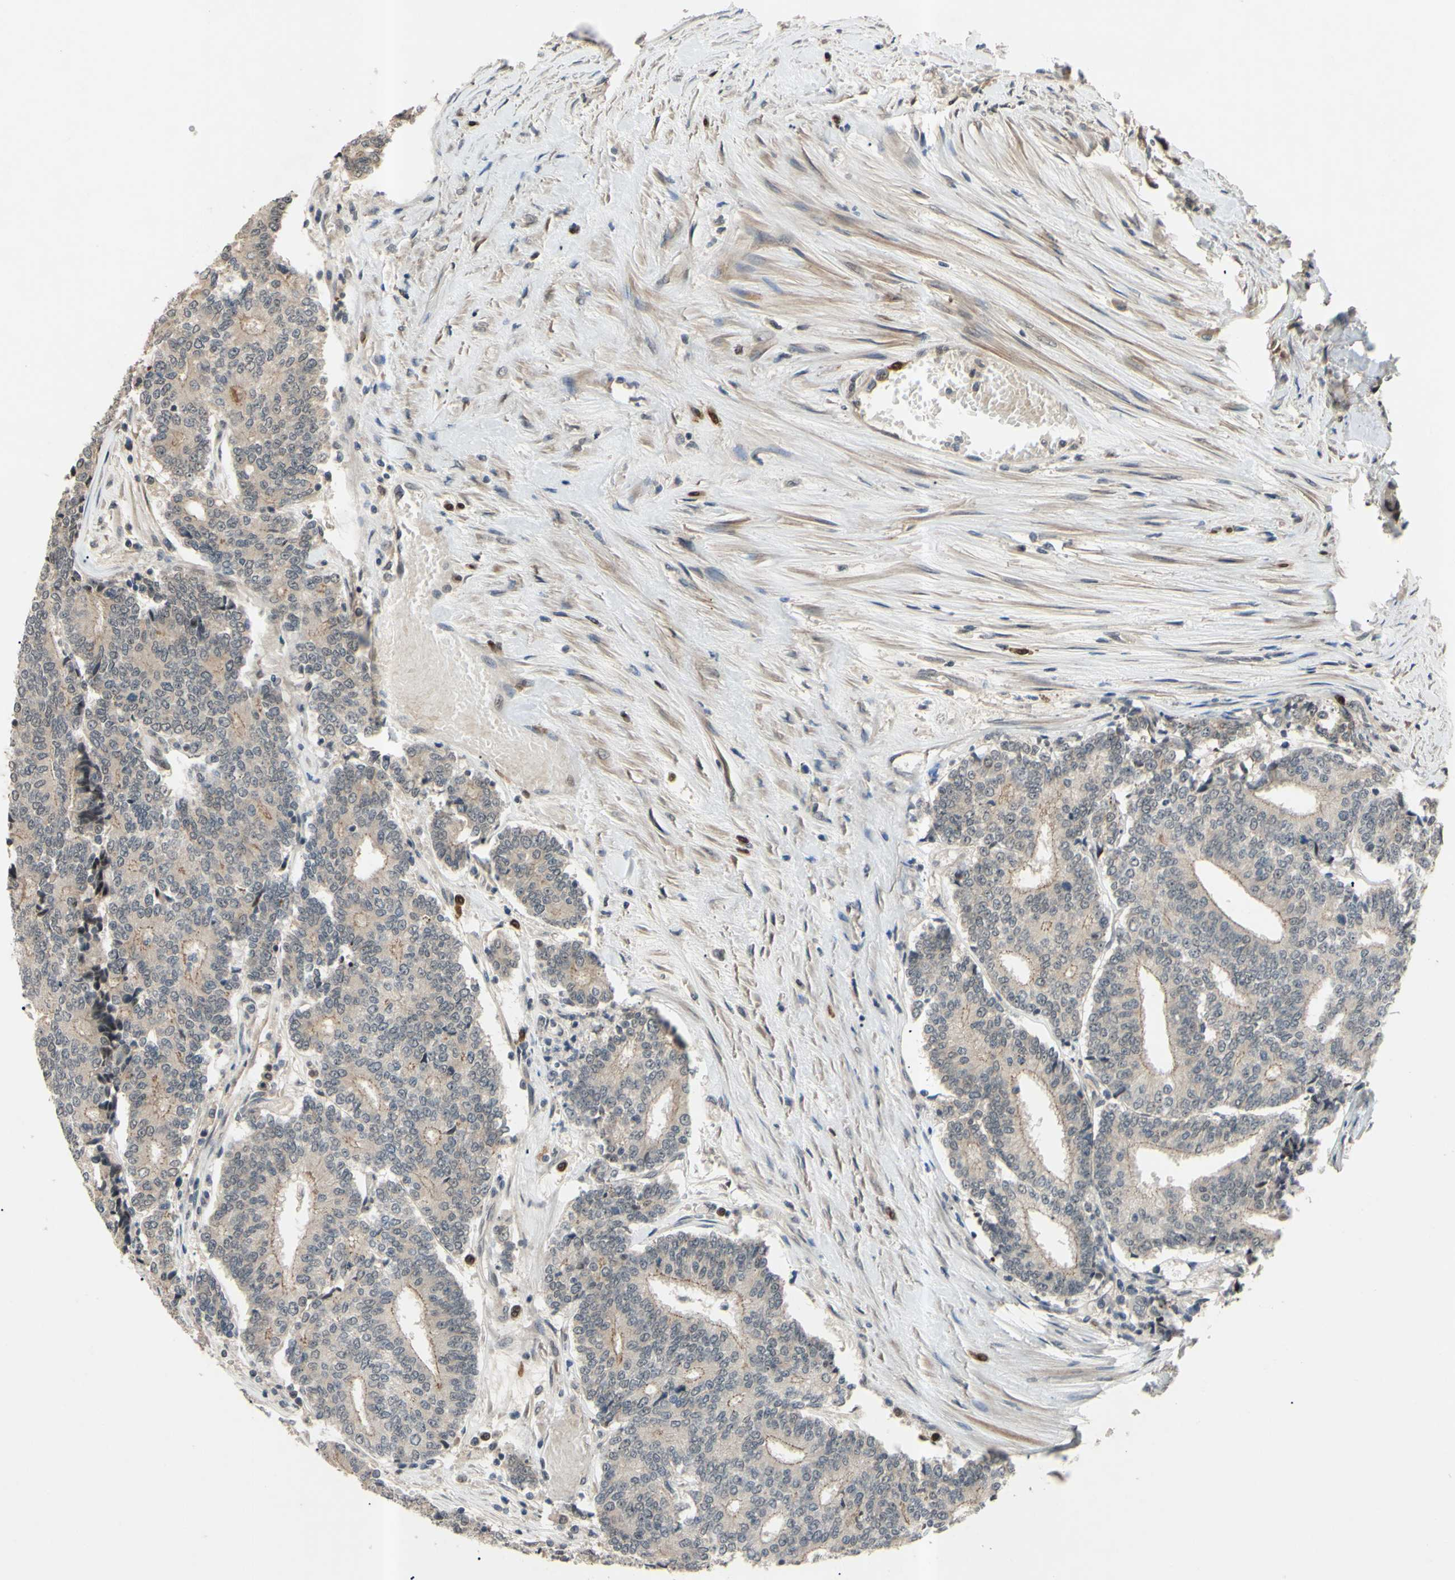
{"staining": {"intensity": "weak", "quantity": ">75%", "location": "cytoplasmic/membranous"}, "tissue": "prostate cancer", "cell_type": "Tumor cells", "image_type": "cancer", "snomed": [{"axis": "morphology", "description": "Normal tissue, NOS"}, {"axis": "morphology", "description": "Adenocarcinoma, High grade"}, {"axis": "topography", "description": "Prostate"}, {"axis": "topography", "description": "Seminal veicle"}], "caption": "A low amount of weak cytoplasmic/membranous expression is seen in approximately >75% of tumor cells in prostate cancer (adenocarcinoma (high-grade)) tissue.", "gene": "ALK", "patient": {"sex": "male", "age": 55}}